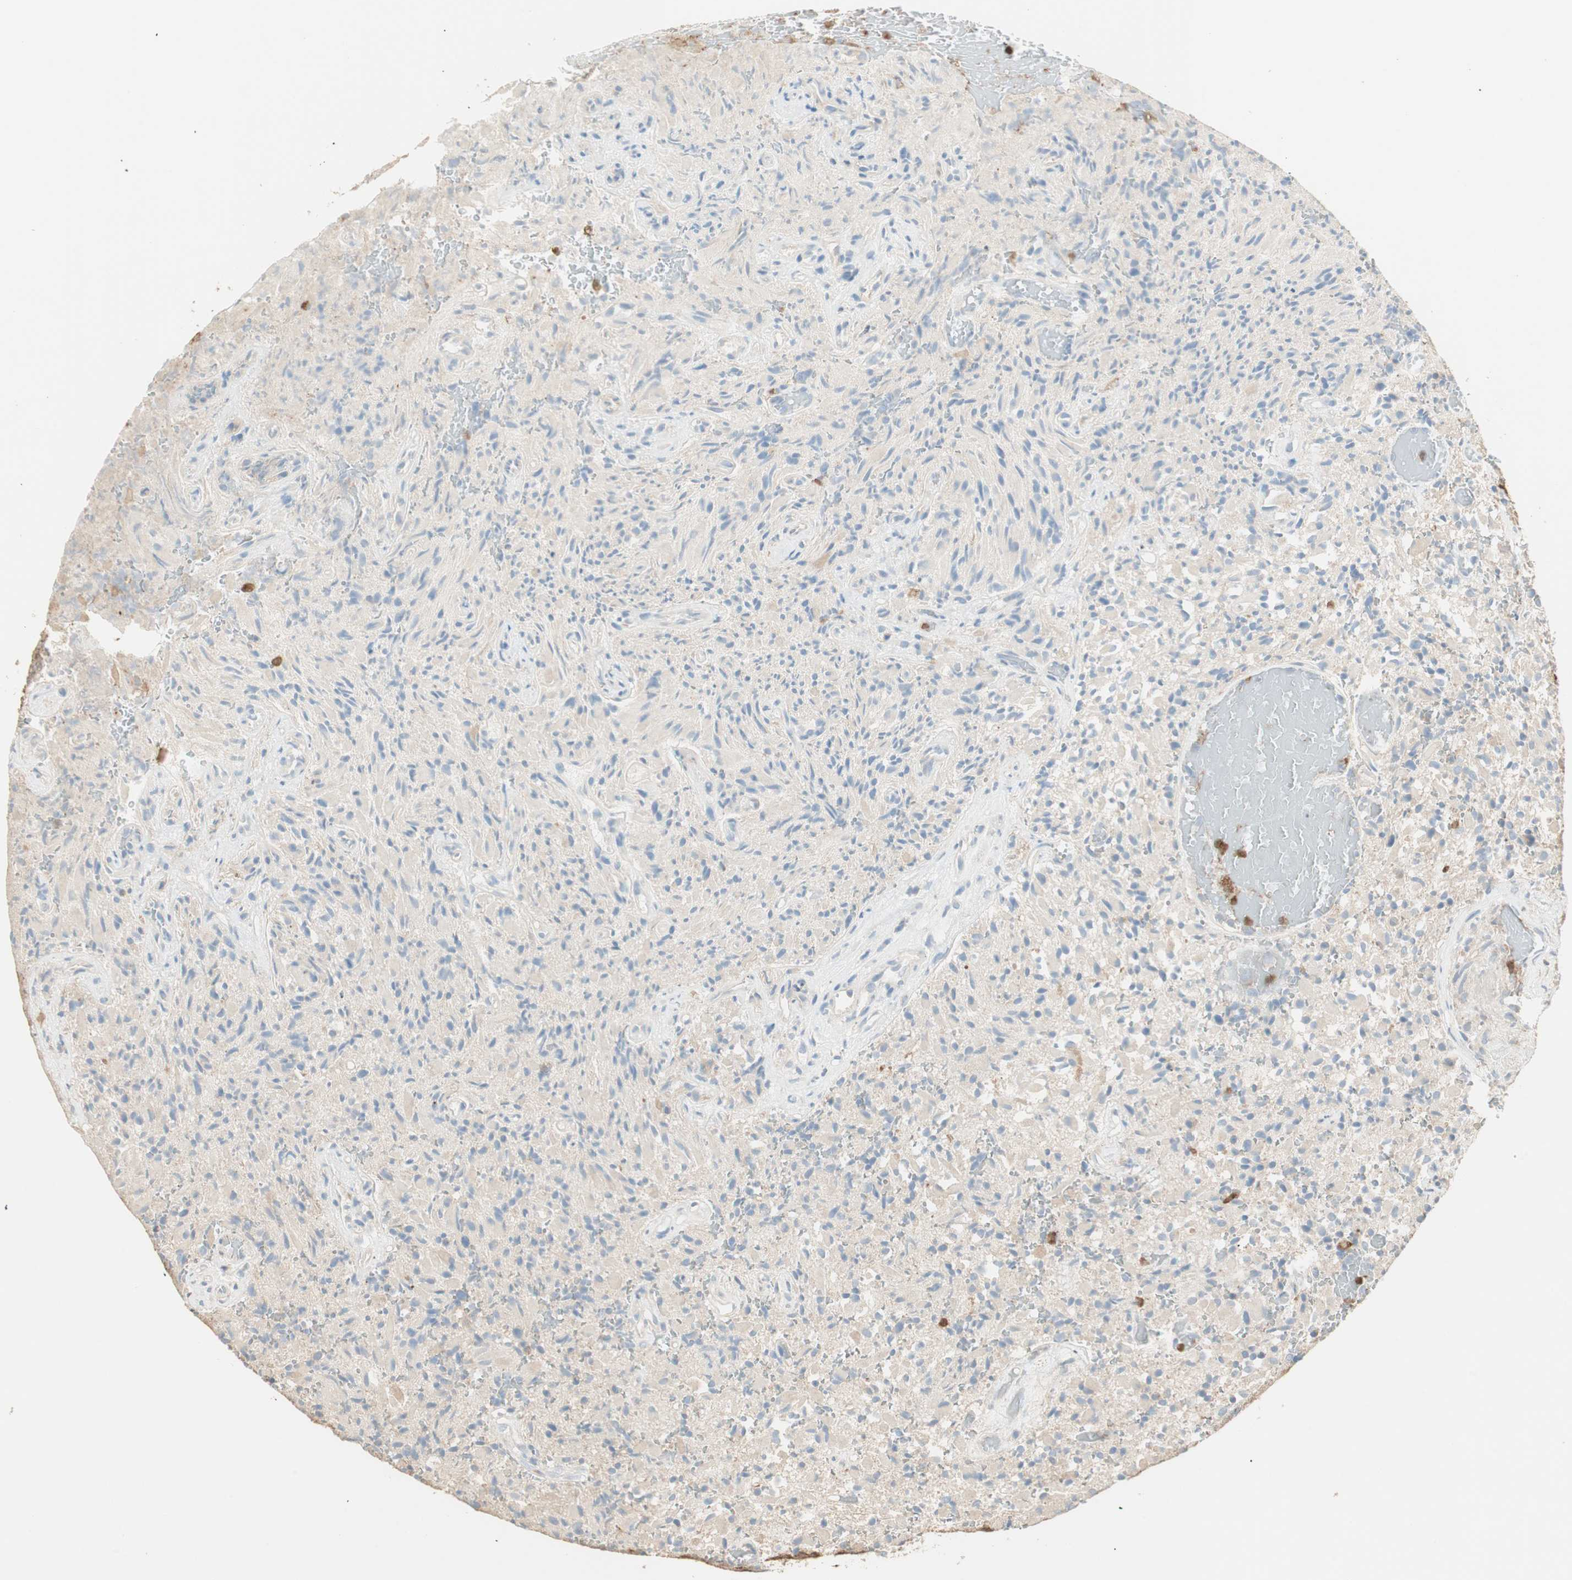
{"staining": {"intensity": "negative", "quantity": "none", "location": "none"}, "tissue": "glioma", "cell_type": "Tumor cells", "image_type": "cancer", "snomed": [{"axis": "morphology", "description": "Glioma, malignant, High grade"}, {"axis": "topography", "description": "Brain"}], "caption": "This photomicrograph is of malignant glioma (high-grade) stained with immunohistochemistry (IHC) to label a protein in brown with the nuclei are counter-stained blue. There is no expression in tumor cells. (DAB immunohistochemistry visualized using brightfield microscopy, high magnification).", "gene": "CRLF3", "patient": {"sex": "male", "age": 71}}